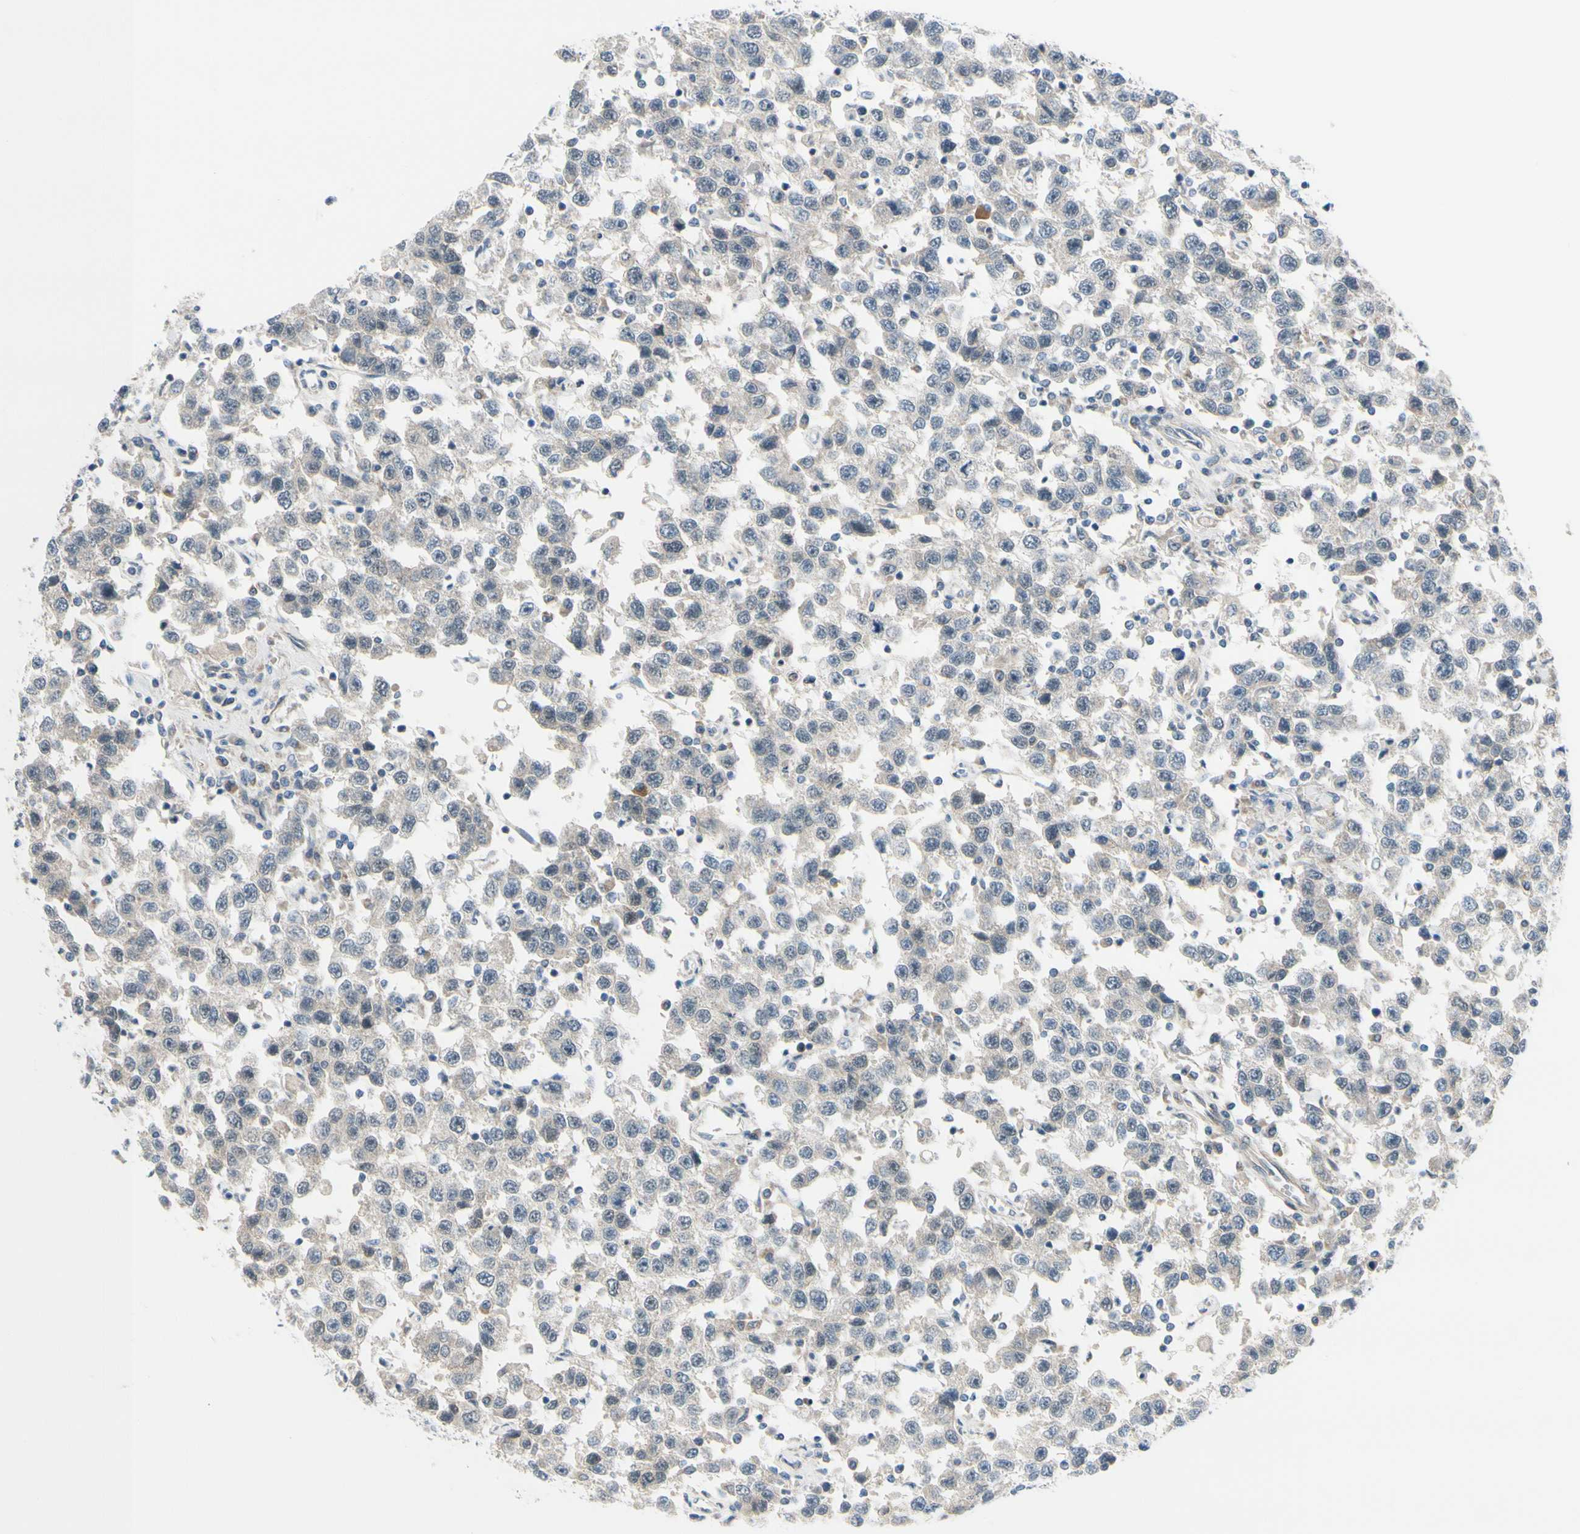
{"staining": {"intensity": "negative", "quantity": "none", "location": "none"}, "tissue": "testis cancer", "cell_type": "Tumor cells", "image_type": "cancer", "snomed": [{"axis": "morphology", "description": "Seminoma, NOS"}, {"axis": "topography", "description": "Testis"}], "caption": "Immunohistochemistry (IHC) histopathology image of seminoma (testis) stained for a protein (brown), which demonstrates no expression in tumor cells.", "gene": "FHL2", "patient": {"sex": "male", "age": 41}}